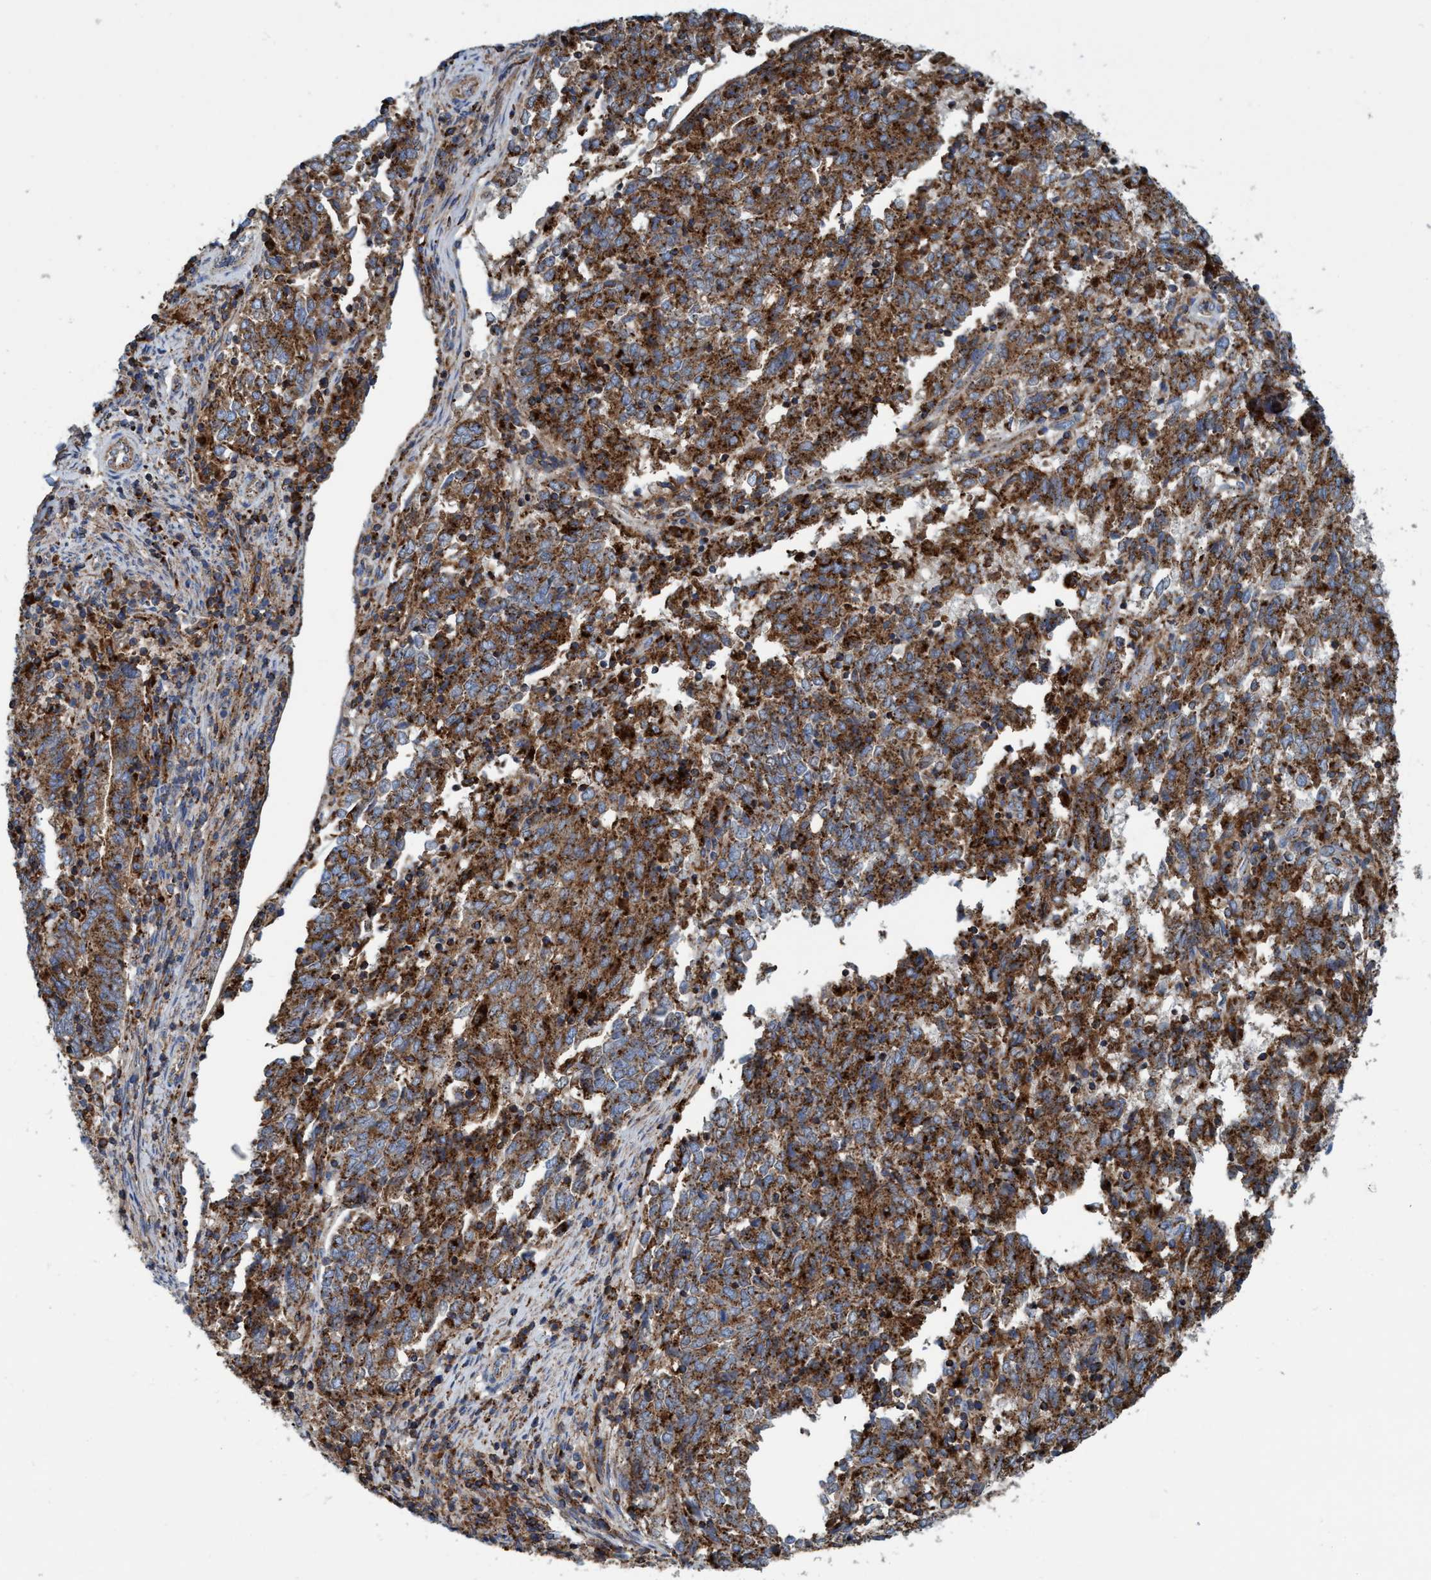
{"staining": {"intensity": "strong", "quantity": ">75%", "location": "cytoplasmic/membranous"}, "tissue": "endometrial cancer", "cell_type": "Tumor cells", "image_type": "cancer", "snomed": [{"axis": "morphology", "description": "Adenocarcinoma, NOS"}, {"axis": "topography", "description": "Endometrium"}], "caption": "An image of human endometrial cancer (adenocarcinoma) stained for a protein exhibits strong cytoplasmic/membranous brown staining in tumor cells. (IHC, brightfield microscopy, high magnification).", "gene": "TRIM65", "patient": {"sex": "female", "age": 80}}